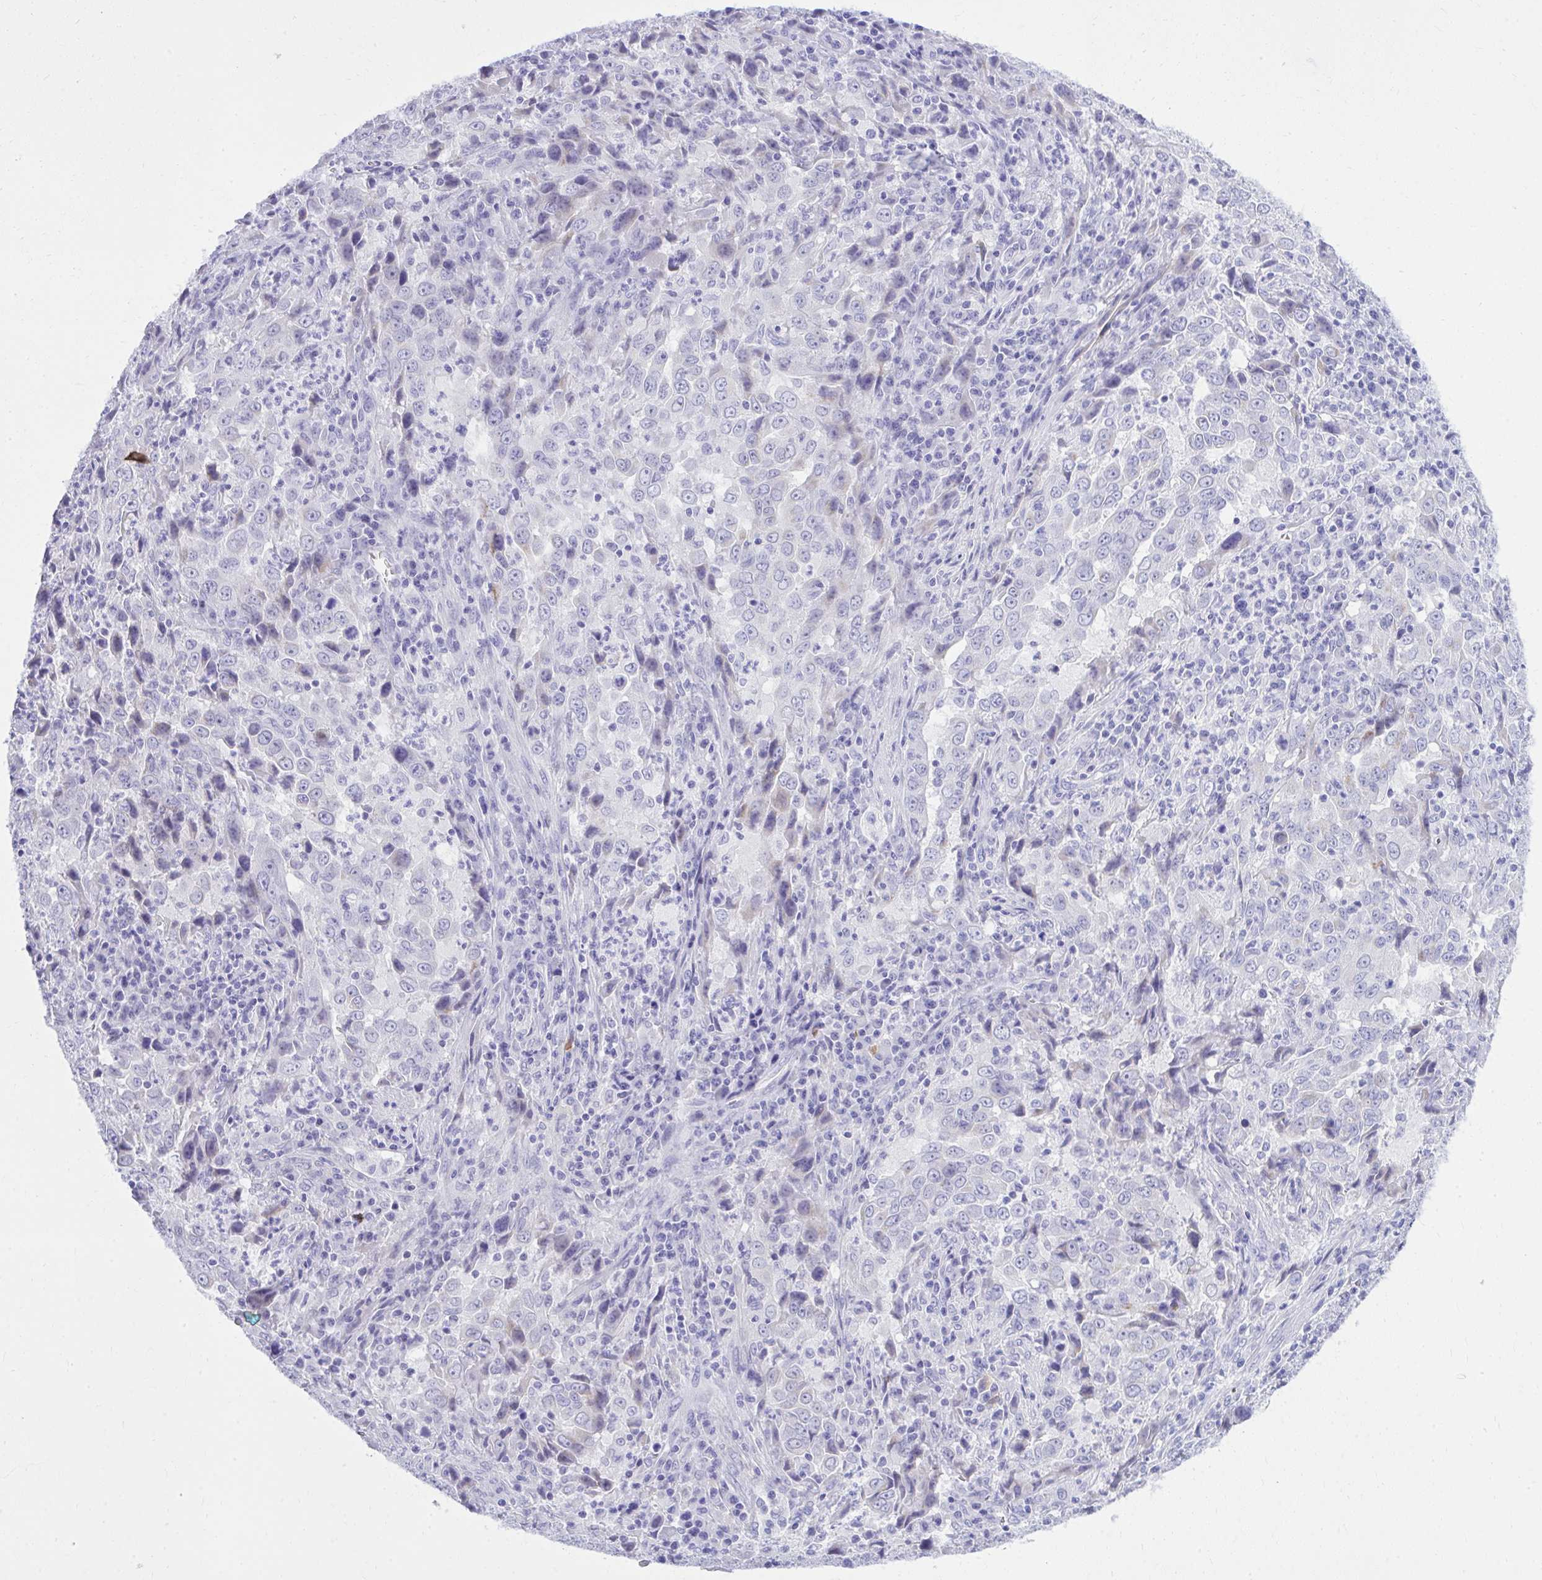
{"staining": {"intensity": "negative", "quantity": "none", "location": "none"}, "tissue": "lung cancer", "cell_type": "Tumor cells", "image_type": "cancer", "snomed": [{"axis": "morphology", "description": "Adenocarcinoma, NOS"}, {"axis": "topography", "description": "Lung"}], "caption": "Immunohistochemistry image of neoplastic tissue: human adenocarcinoma (lung) stained with DAB (3,3'-diaminobenzidine) shows no significant protein staining in tumor cells.", "gene": "PSD", "patient": {"sex": "male", "age": 67}}